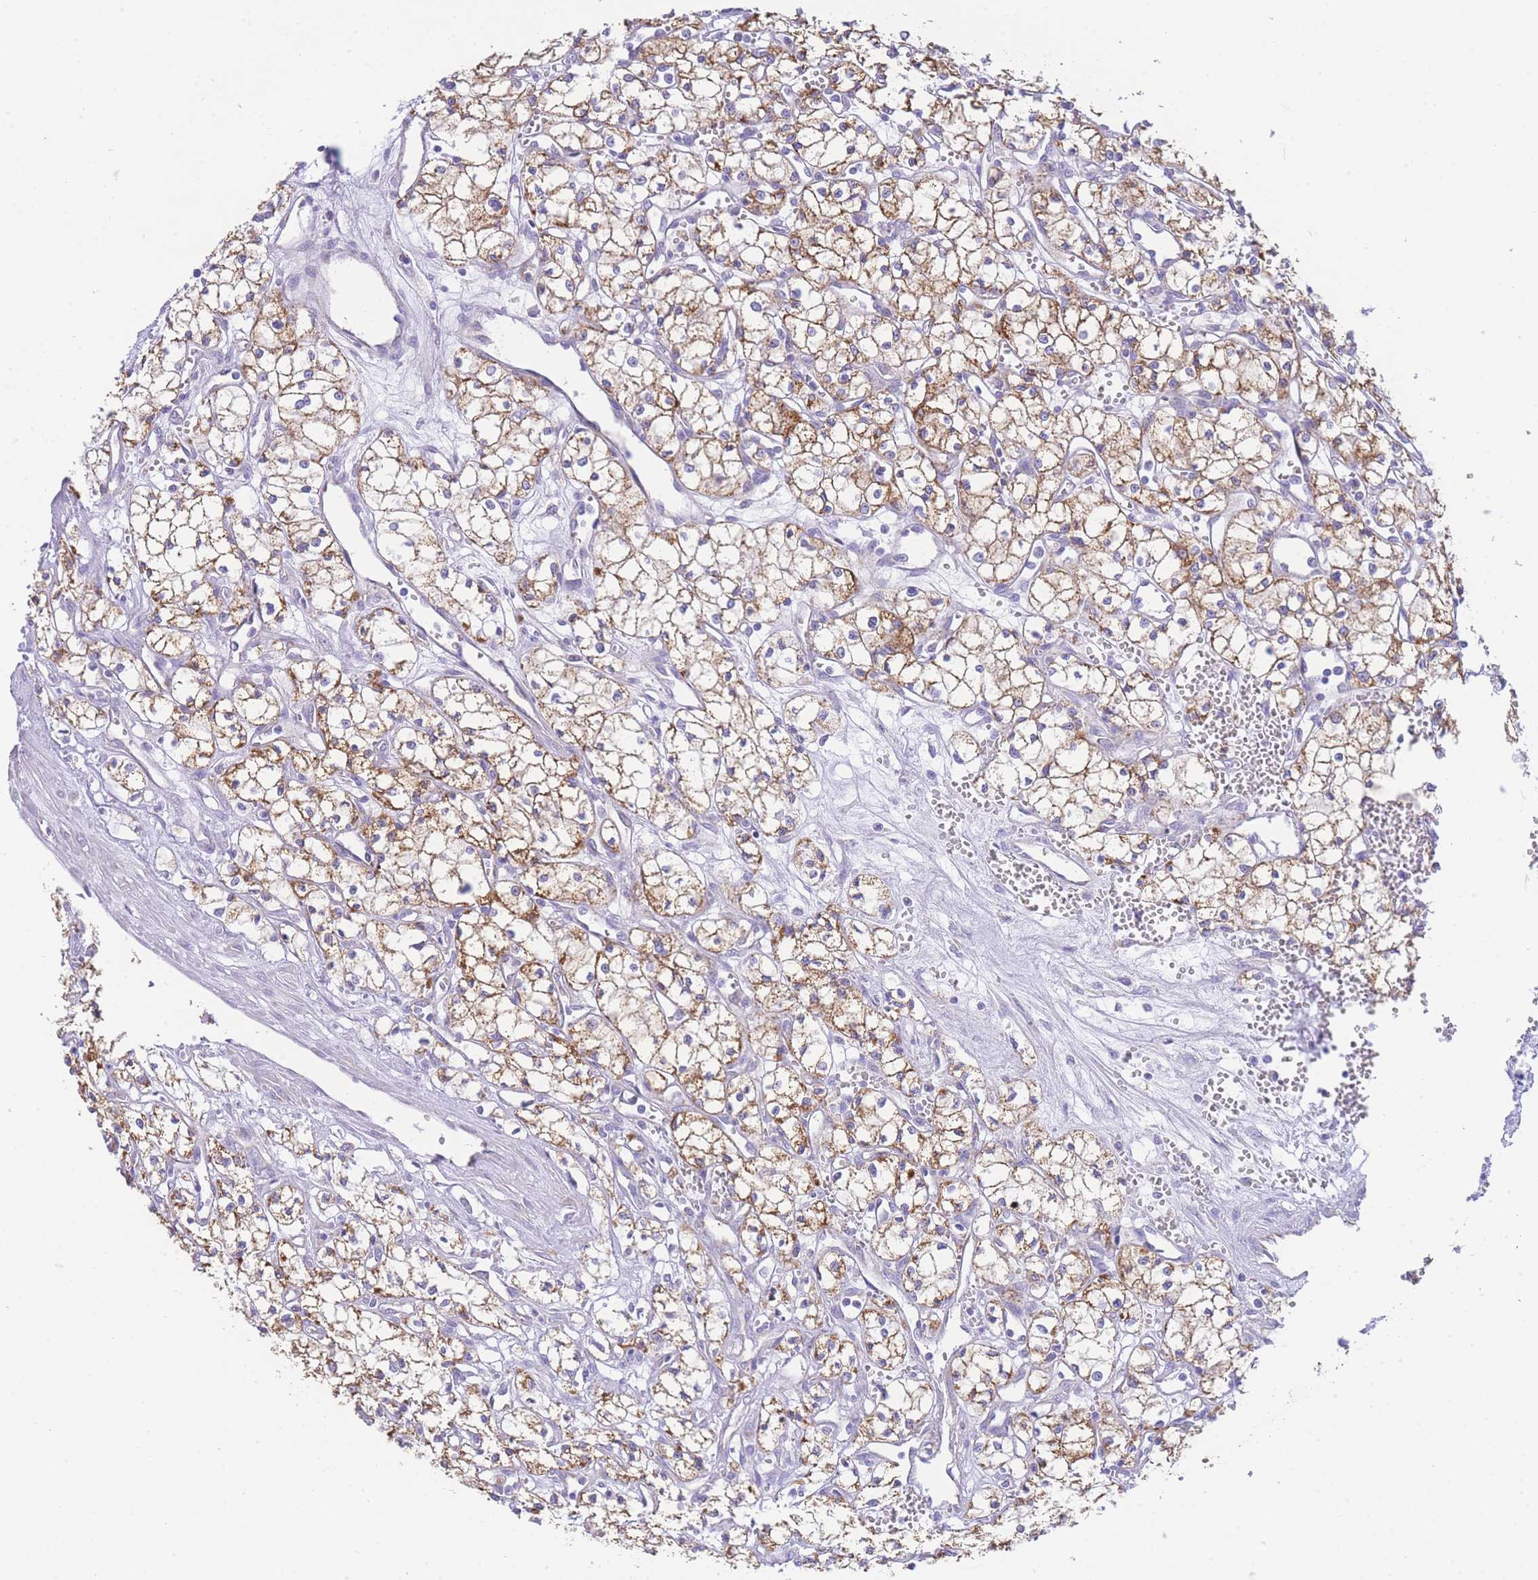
{"staining": {"intensity": "moderate", "quantity": ">75%", "location": "cytoplasmic/membranous"}, "tissue": "renal cancer", "cell_type": "Tumor cells", "image_type": "cancer", "snomed": [{"axis": "morphology", "description": "Adenocarcinoma, NOS"}, {"axis": "topography", "description": "Kidney"}], "caption": "About >75% of tumor cells in human renal cancer (adenocarcinoma) reveal moderate cytoplasmic/membranous protein expression as visualized by brown immunohistochemical staining.", "gene": "ACSM4", "patient": {"sex": "male", "age": 59}}